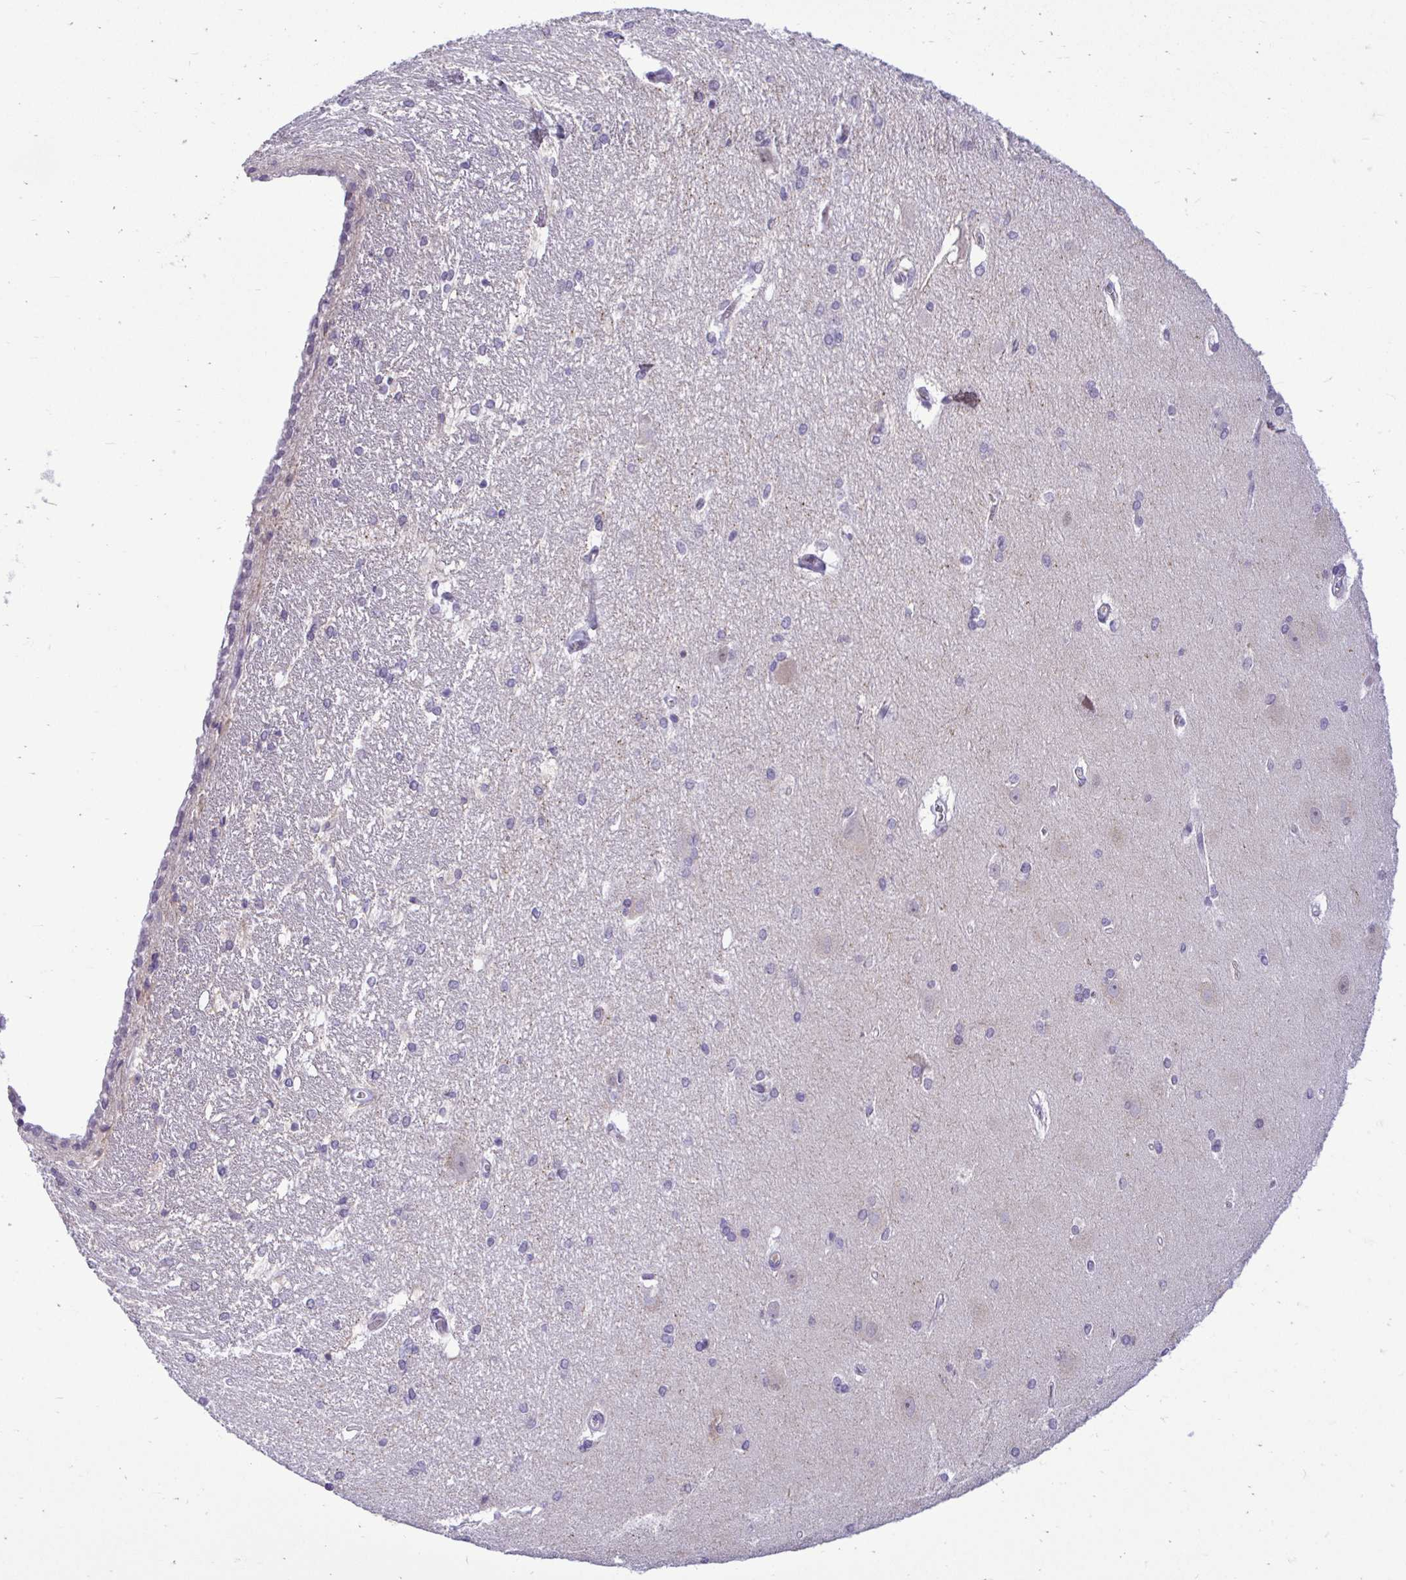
{"staining": {"intensity": "negative", "quantity": "none", "location": "none"}, "tissue": "hippocampus", "cell_type": "Glial cells", "image_type": "normal", "snomed": [{"axis": "morphology", "description": "Normal tissue, NOS"}, {"axis": "topography", "description": "Cerebral cortex"}, {"axis": "topography", "description": "Hippocampus"}], "caption": "Photomicrograph shows no protein positivity in glial cells of benign hippocampus. Brightfield microscopy of immunohistochemistry (IHC) stained with DAB (3,3'-diaminobenzidine) (brown) and hematoxylin (blue), captured at high magnification.", "gene": "CDC20", "patient": {"sex": "female", "age": 19}}